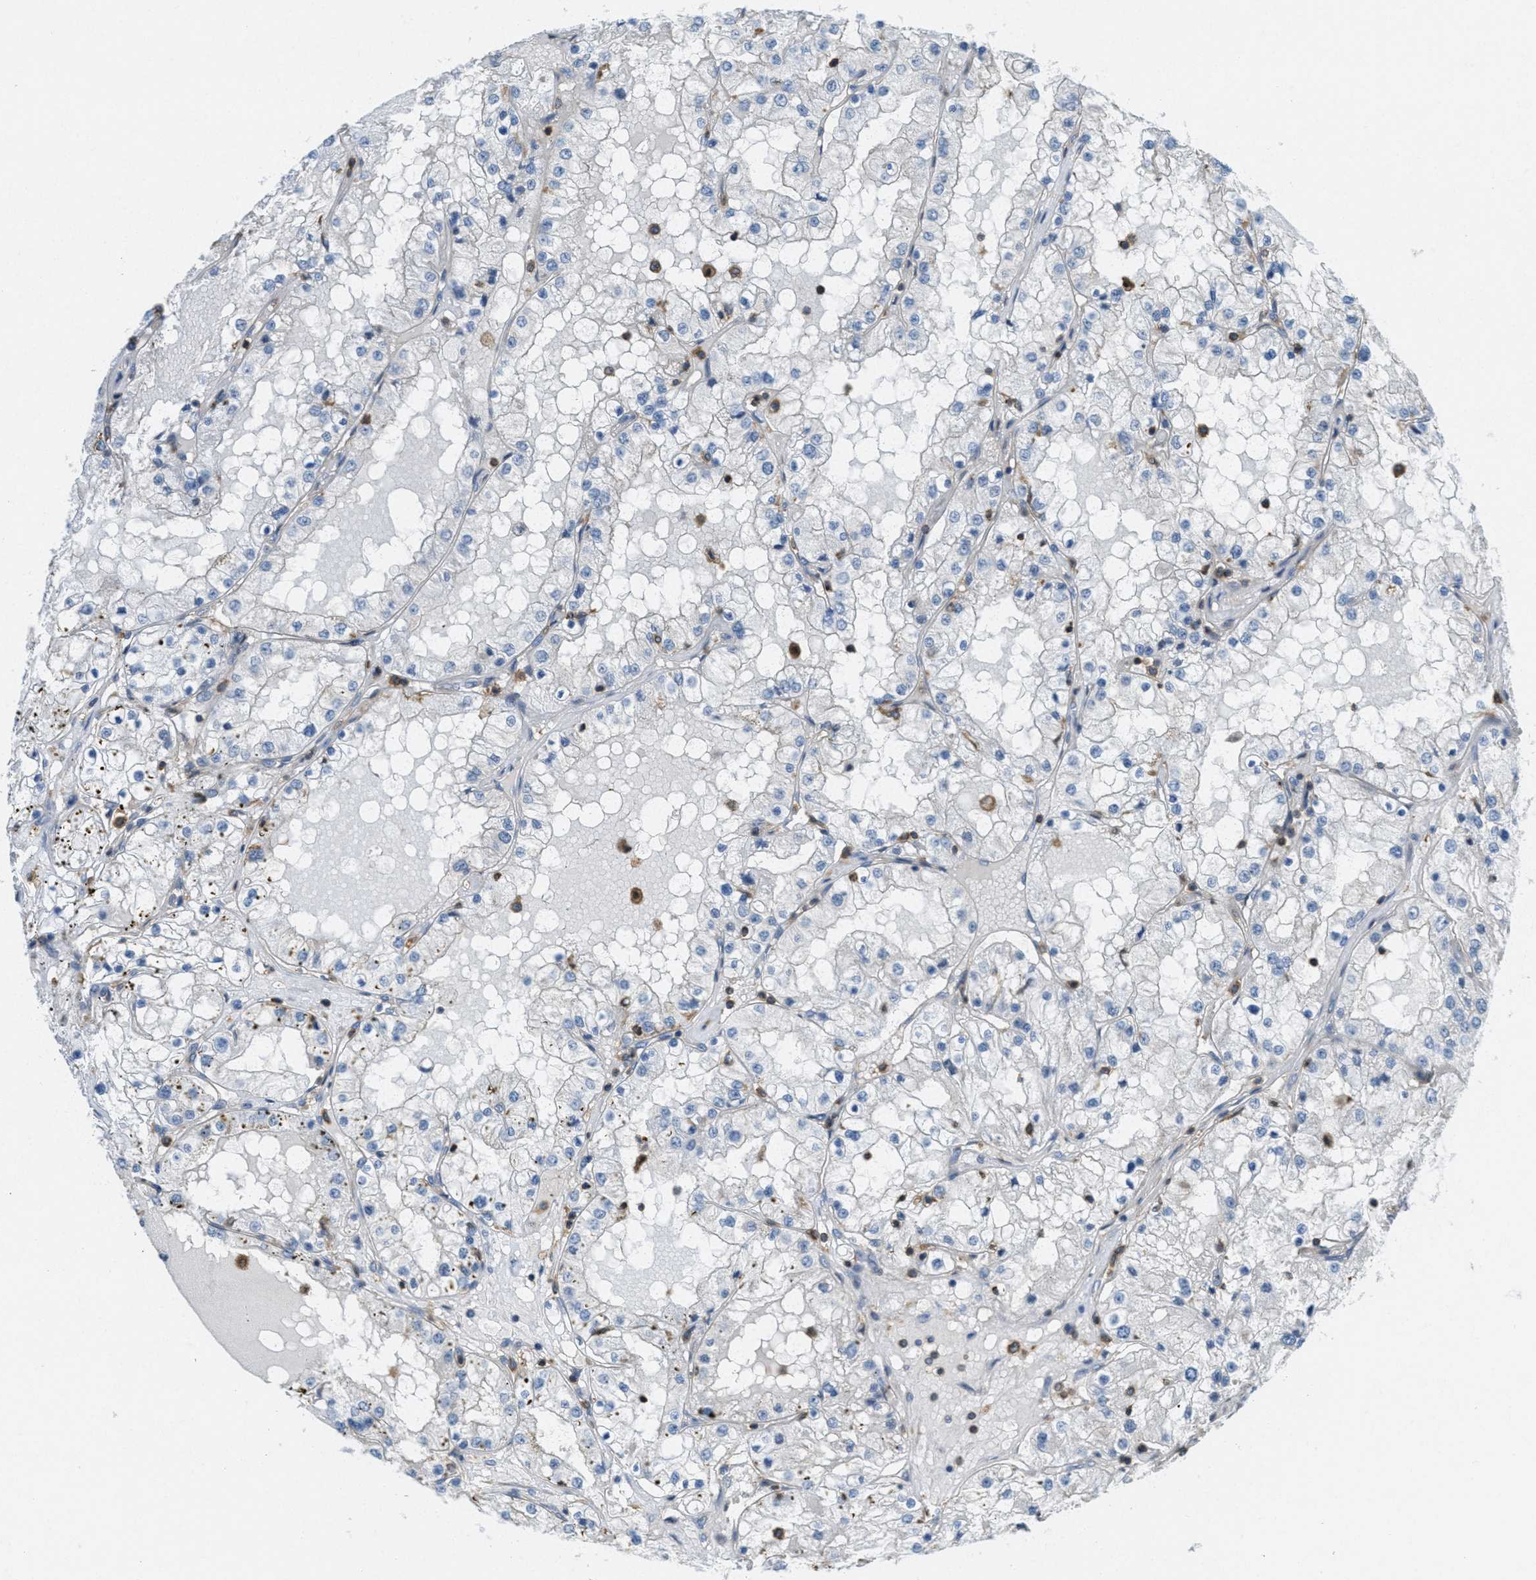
{"staining": {"intensity": "negative", "quantity": "none", "location": "none"}, "tissue": "renal cancer", "cell_type": "Tumor cells", "image_type": "cancer", "snomed": [{"axis": "morphology", "description": "Adenocarcinoma, NOS"}, {"axis": "topography", "description": "Kidney"}], "caption": "An image of renal adenocarcinoma stained for a protein demonstrates no brown staining in tumor cells.", "gene": "GRIK2", "patient": {"sex": "male", "age": 68}}